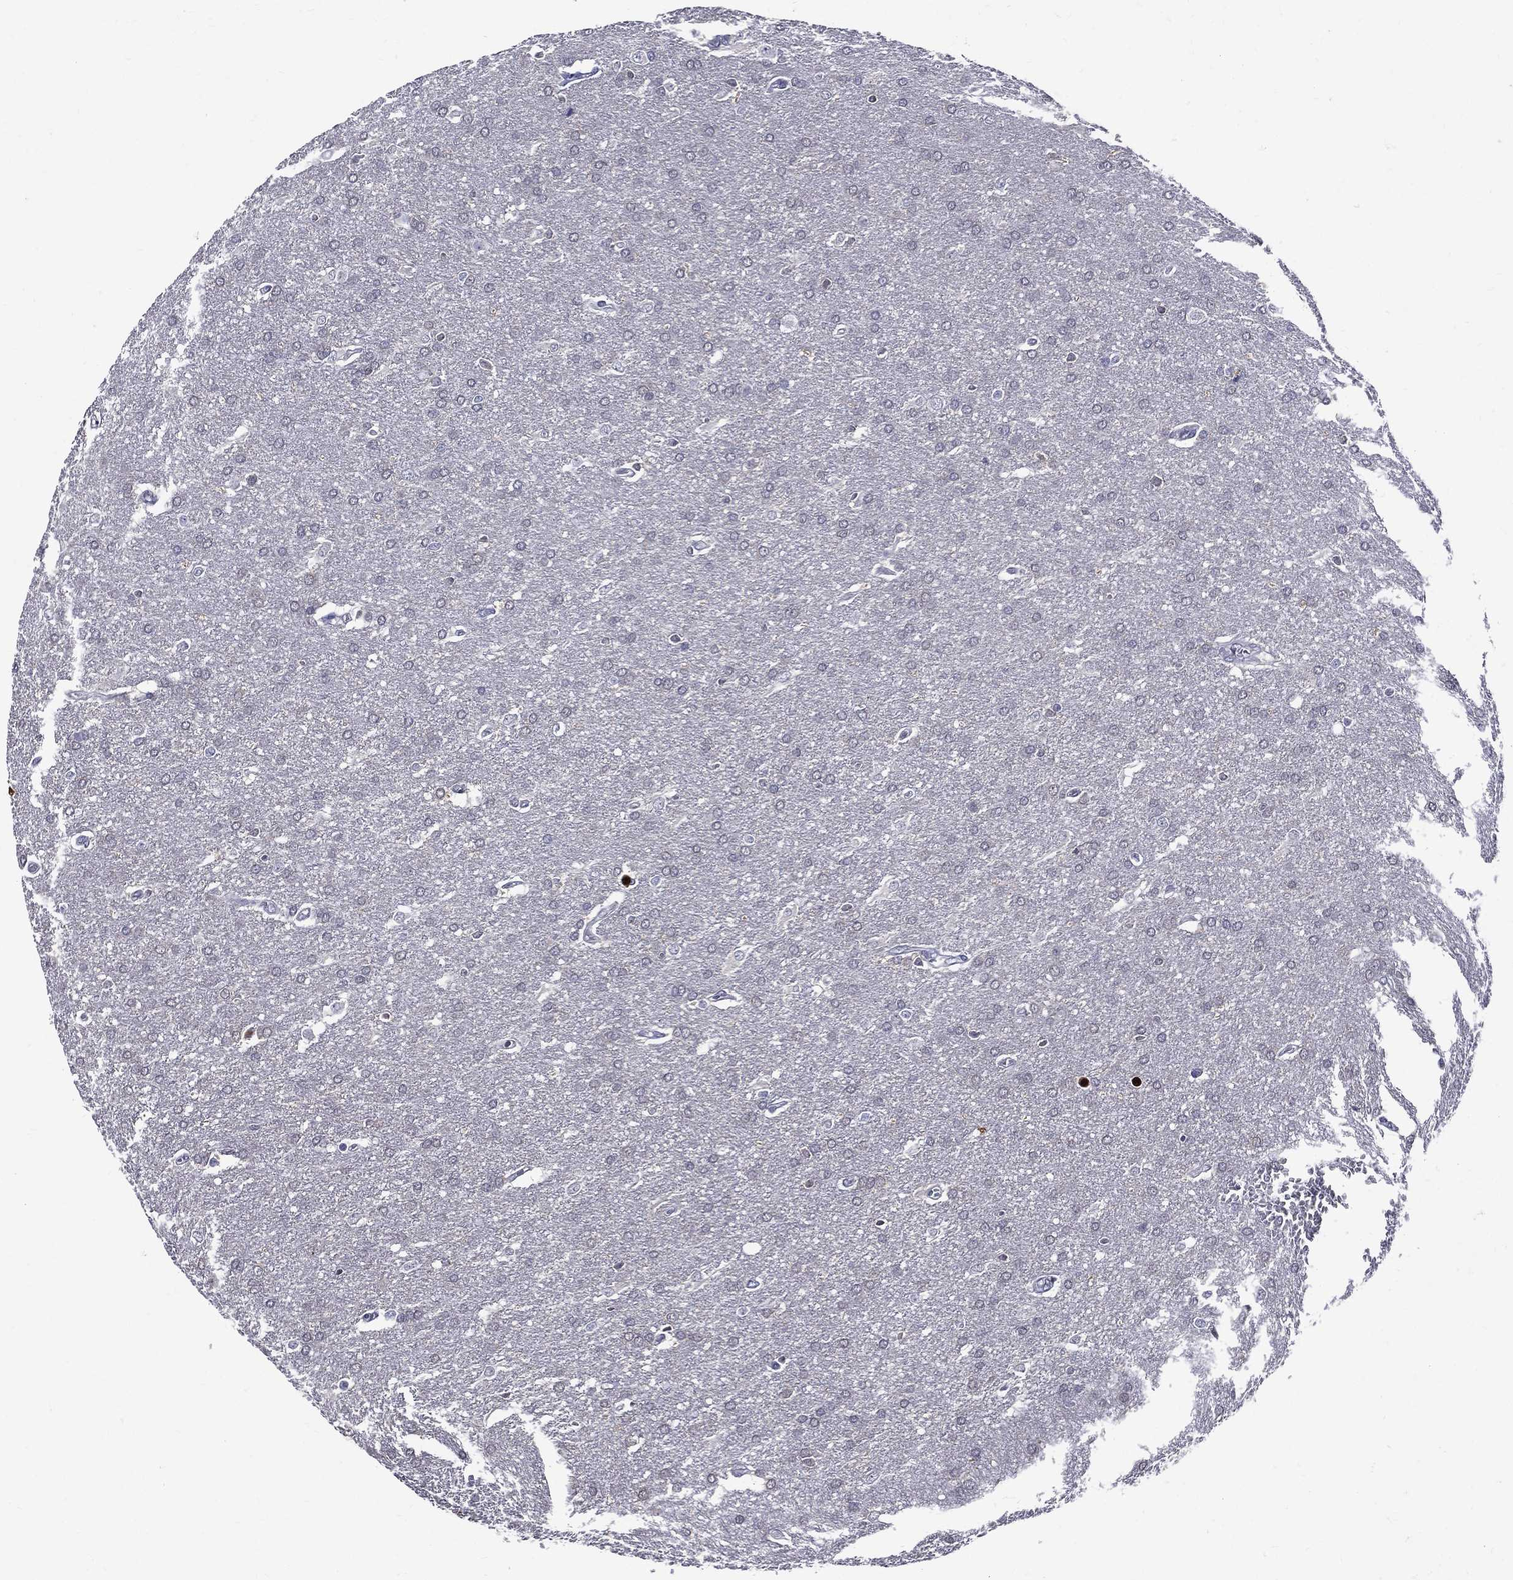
{"staining": {"intensity": "negative", "quantity": "none", "location": "none"}, "tissue": "glioma", "cell_type": "Tumor cells", "image_type": "cancer", "snomed": [{"axis": "morphology", "description": "Glioma, malignant, Low grade"}, {"axis": "topography", "description": "Brain"}], "caption": "High power microscopy photomicrograph of an immunohistochemistry (IHC) histopathology image of glioma, revealing no significant staining in tumor cells.", "gene": "GPR171", "patient": {"sex": "female", "age": 32}}